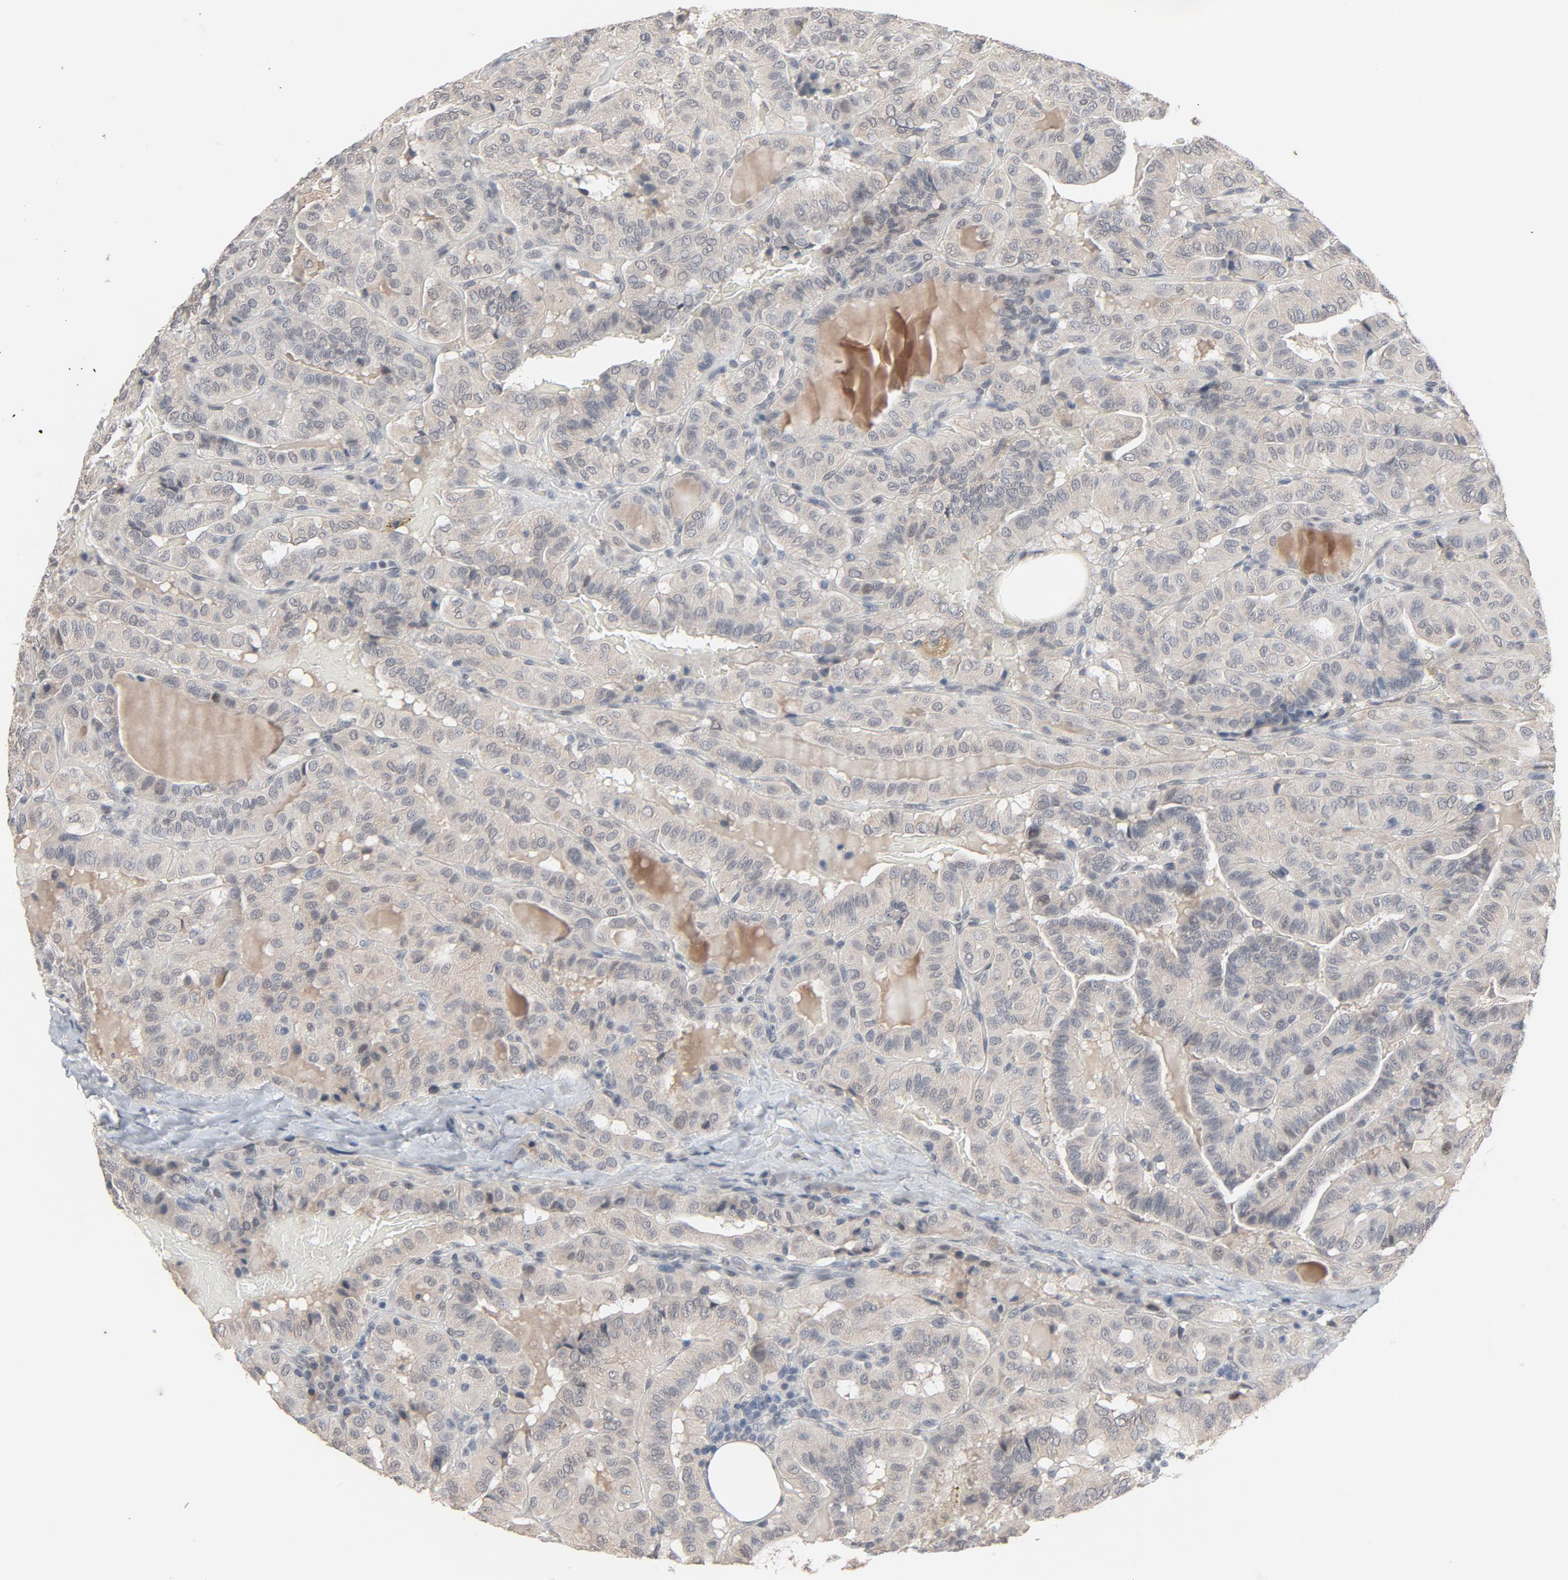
{"staining": {"intensity": "weak", "quantity": ">75%", "location": "cytoplasmic/membranous"}, "tissue": "thyroid cancer", "cell_type": "Tumor cells", "image_type": "cancer", "snomed": [{"axis": "morphology", "description": "Papillary adenocarcinoma, NOS"}, {"axis": "topography", "description": "Thyroid gland"}], "caption": "An image of human thyroid papillary adenocarcinoma stained for a protein displays weak cytoplasmic/membranous brown staining in tumor cells. (IHC, brightfield microscopy, high magnification).", "gene": "MT3", "patient": {"sex": "male", "age": 77}}